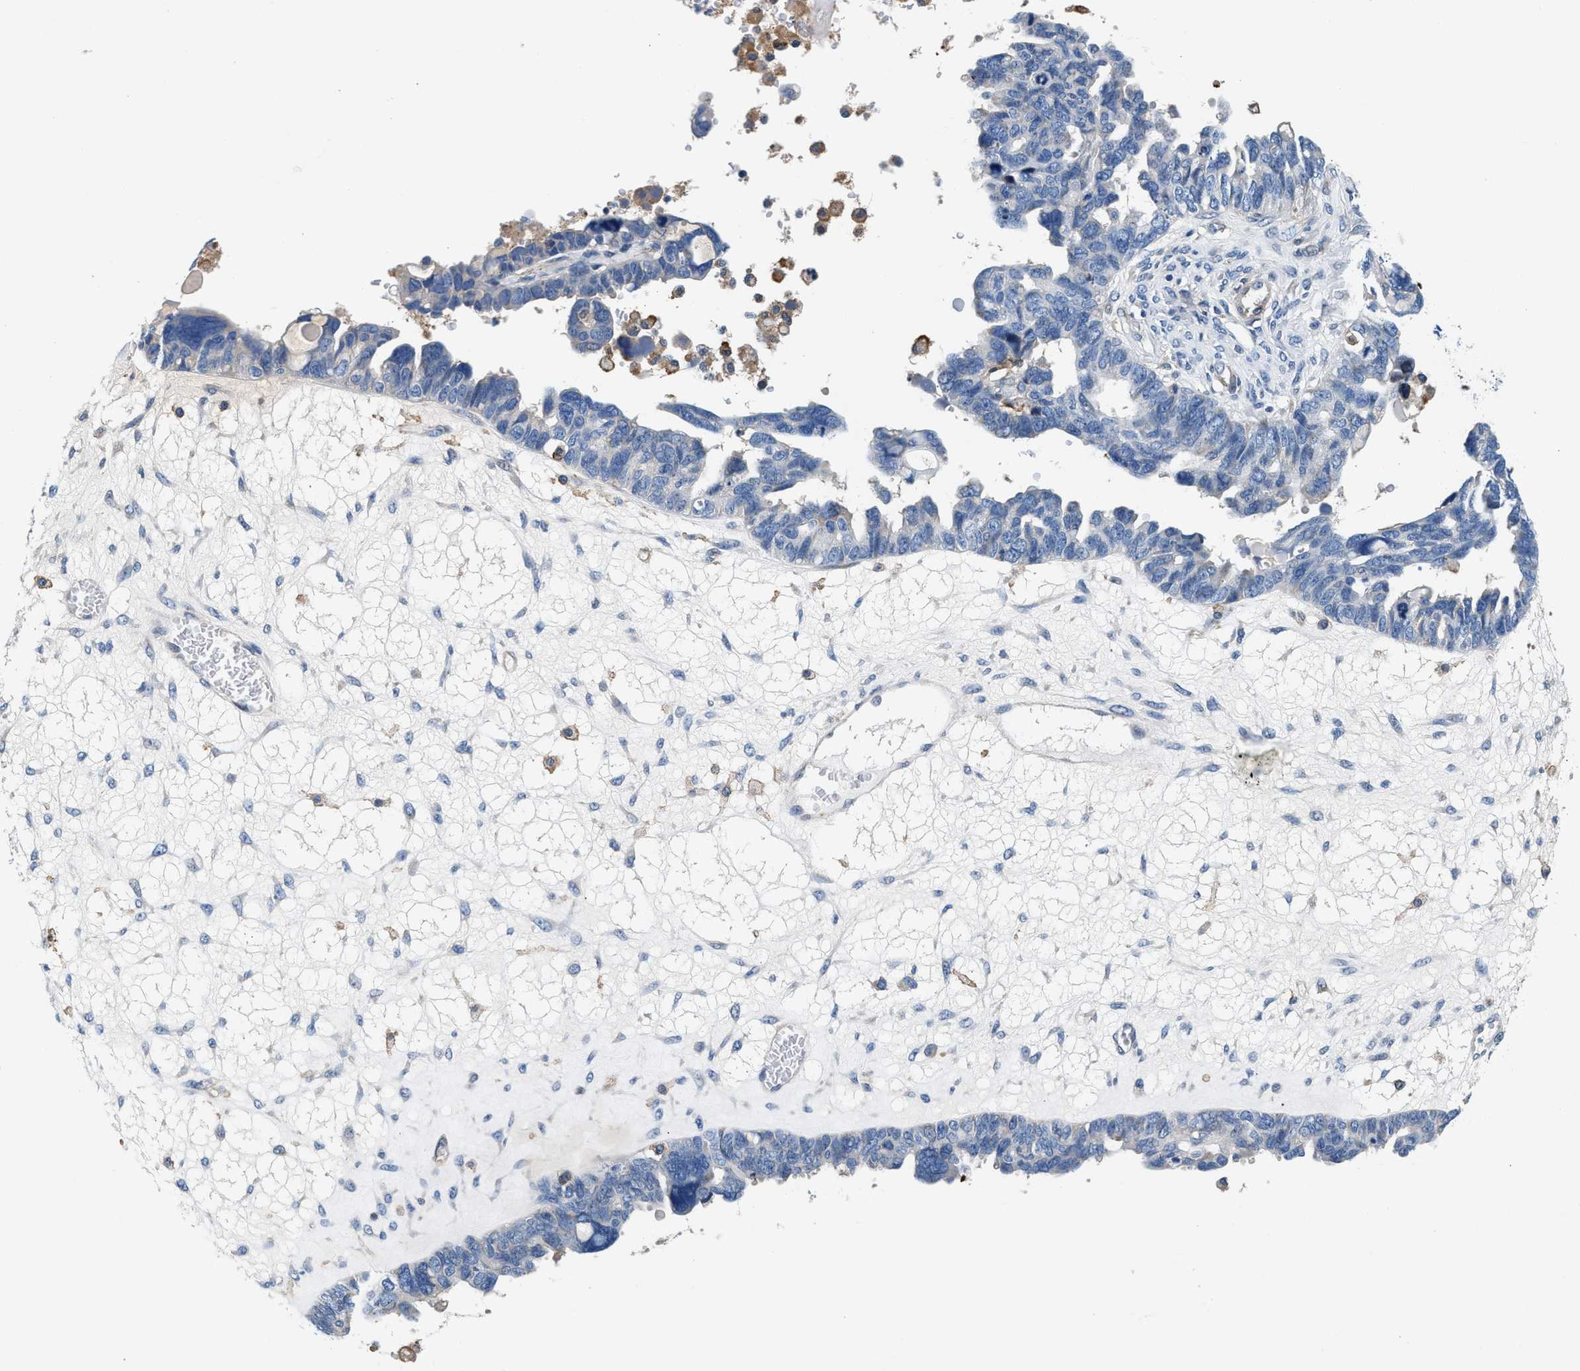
{"staining": {"intensity": "negative", "quantity": "none", "location": "none"}, "tissue": "ovarian cancer", "cell_type": "Tumor cells", "image_type": "cancer", "snomed": [{"axis": "morphology", "description": "Cystadenocarcinoma, serous, NOS"}, {"axis": "topography", "description": "Ovary"}], "caption": "Histopathology image shows no protein positivity in tumor cells of ovarian cancer (serous cystadenocarcinoma) tissue. The staining was performed using DAB (3,3'-diaminobenzidine) to visualize the protein expression in brown, while the nuclei were stained in blue with hematoxylin (Magnification: 20x).", "gene": "SLFN11", "patient": {"sex": "female", "age": 79}}